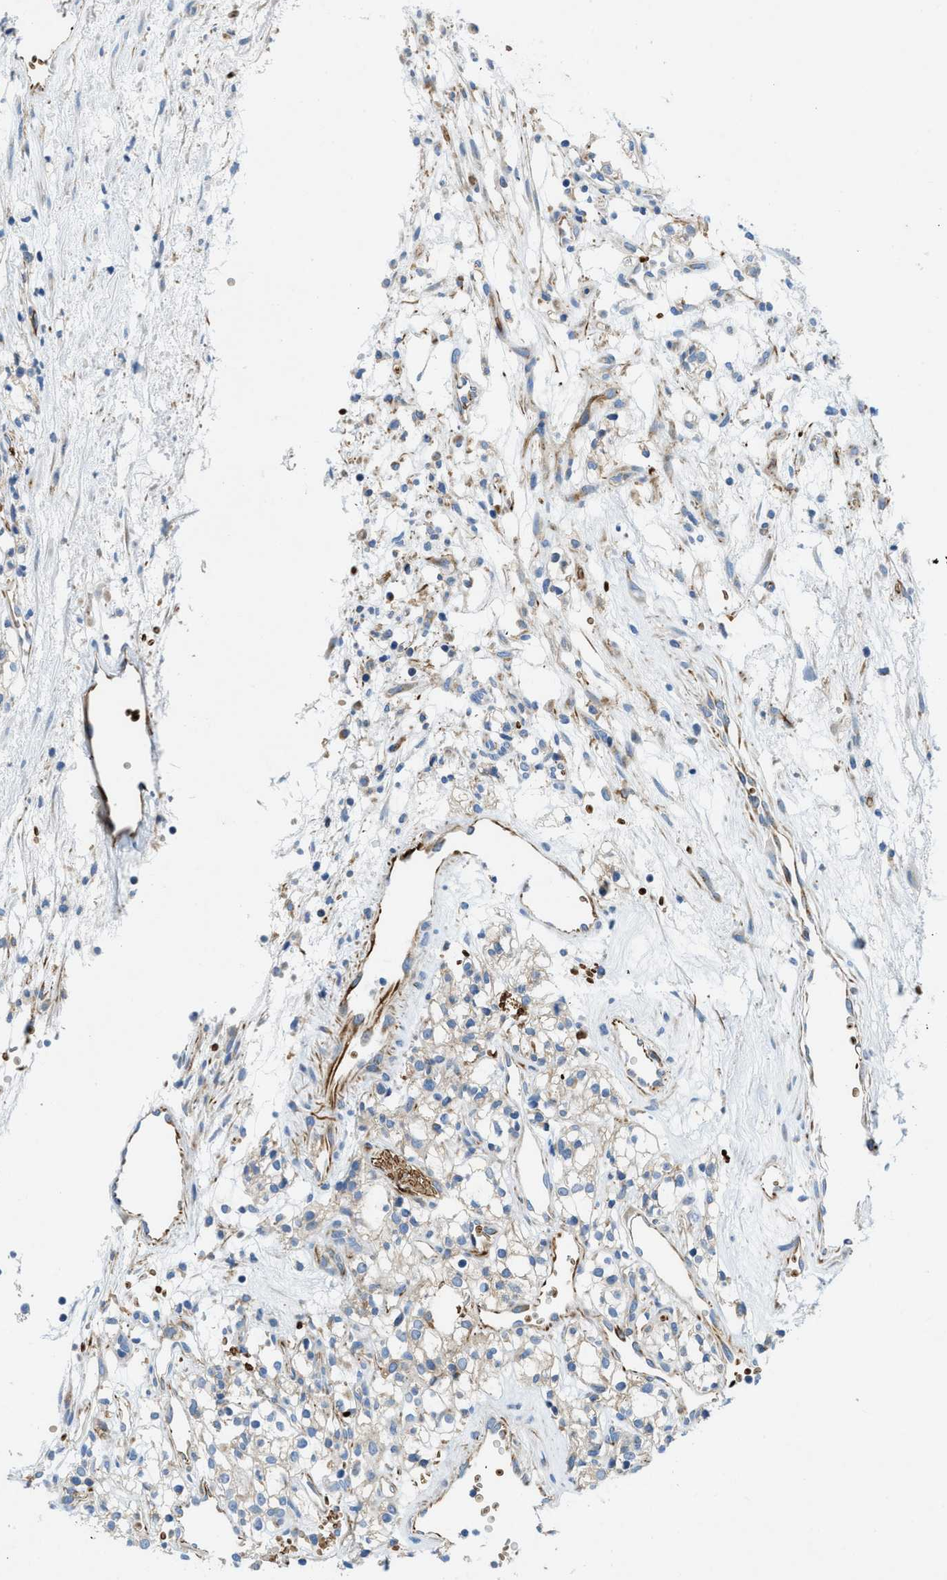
{"staining": {"intensity": "weak", "quantity": "<25%", "location": "cytoplasmic/membranous"}, "tissue": "renal cancer", "cell_type": "Tumor cells", "image_type": "cancer", "snomed": [{"axis": "morphology", "description": "Adenocarcinoma, NOS"}, {"axis": "topography", "description": "Kidney"}], "caption": "The immunohistochemistry (IHC) micrograph has no significant expression in tumor cells of adenocarcinoma (renal) tissue. The staining was performed using DAB to visualize the protein expression in brown, while the nuclei were stained in blue with hematoxylin (Magnification: 20x).", "gene": "ZNF831", "patient": {"sex": "male", "age": 59}}